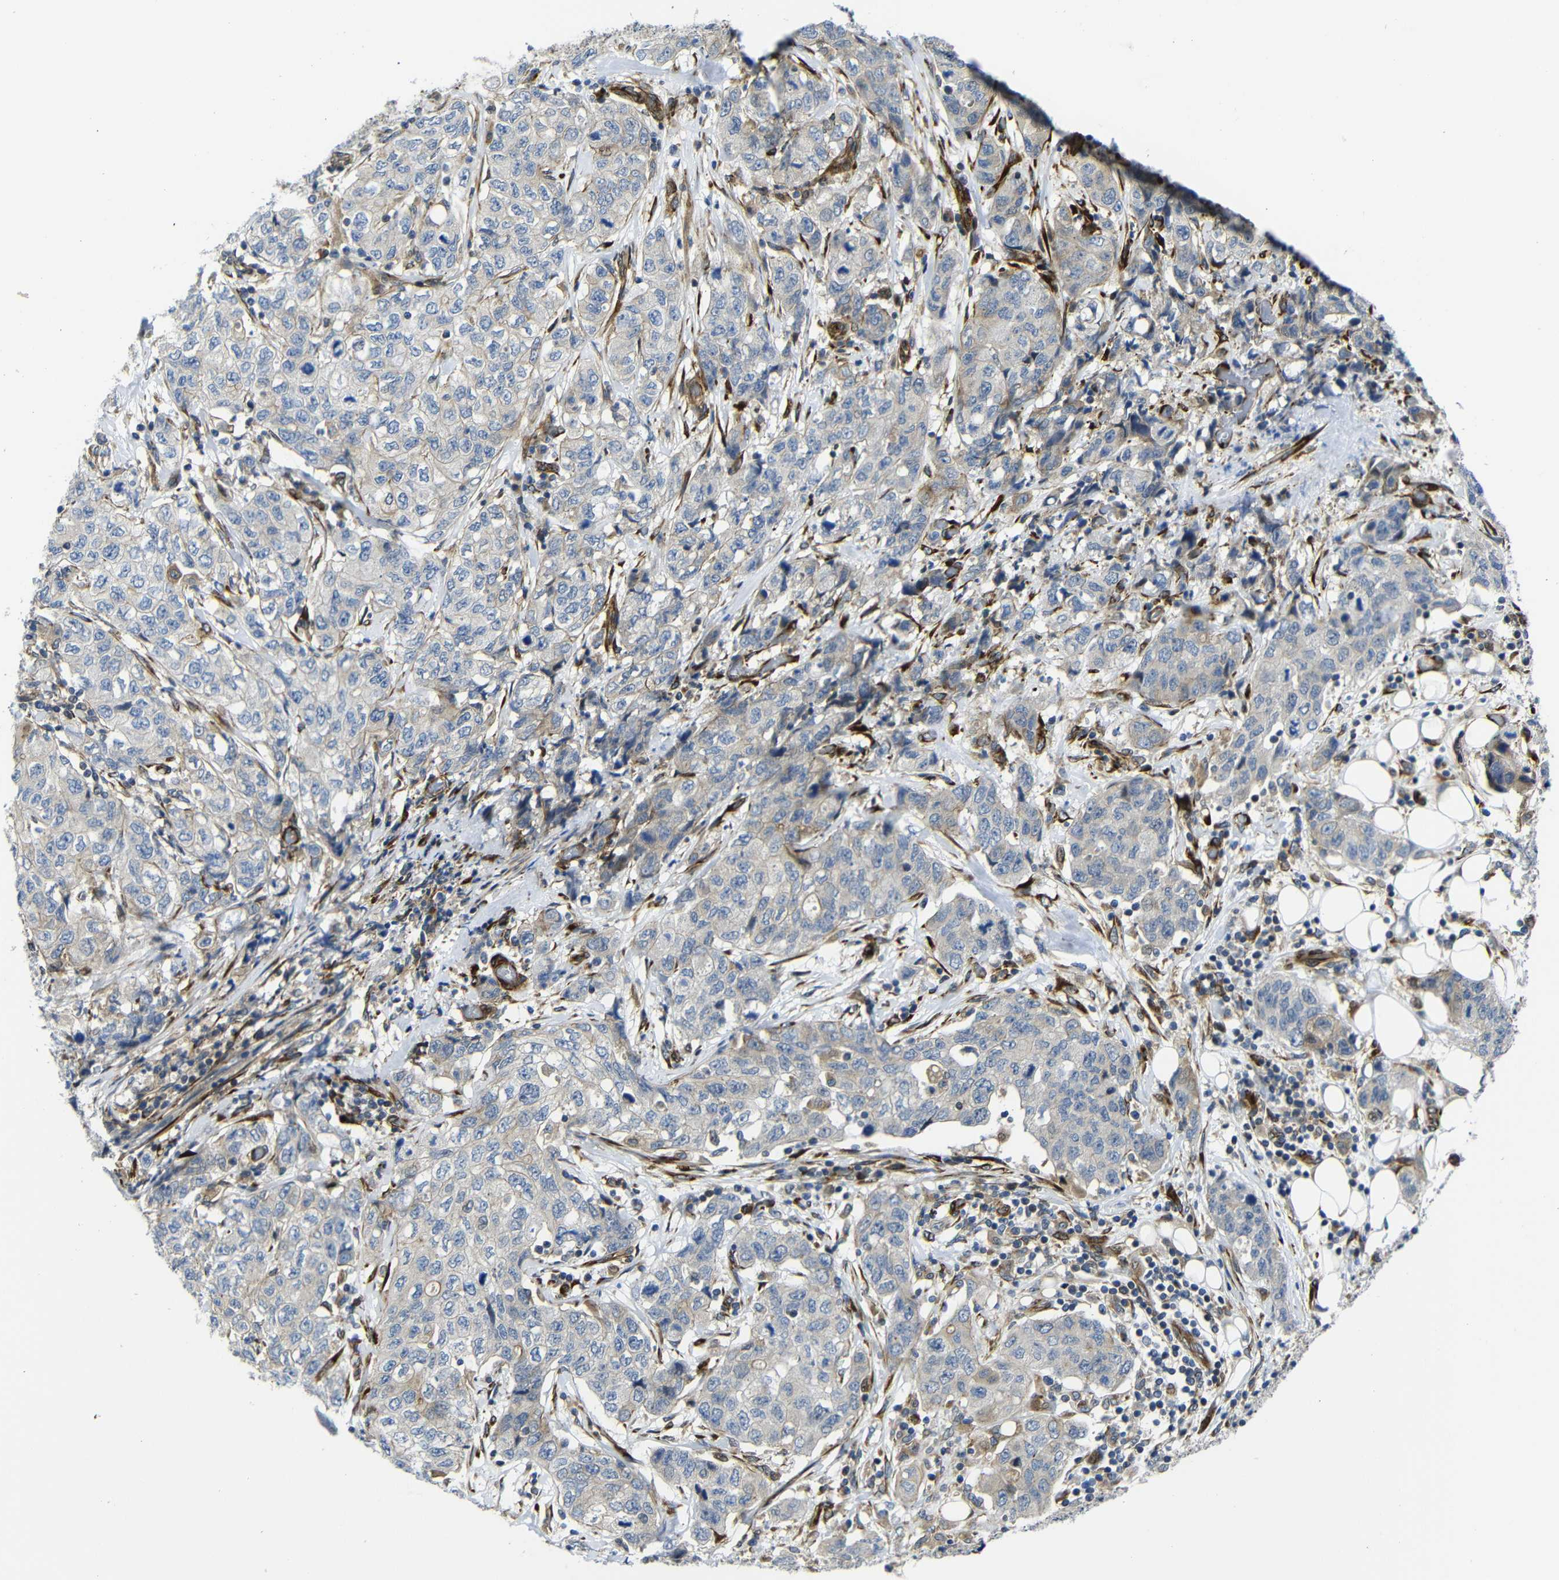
{"staining": {"intensity": "weak", "quantity": "<25%", "location": "cytoplasmic/membranous"}, "tissue": "stomach cancer", "cell_type": "Tumor cells", "image_type": "cancer", "snomed": [{"axis": "morphology", "description": "Adenocarcinoma, NOS"}, {"axis": "topography", "description": "Stomach"}], "caption": "IHC micrograph of human stomach cancer (adenocarcinoma) stained for a protein (brown), which exhibits no expression in tumor cells.", "gene": "PARP14", "patient": {"sex": "male", "age": 48}}